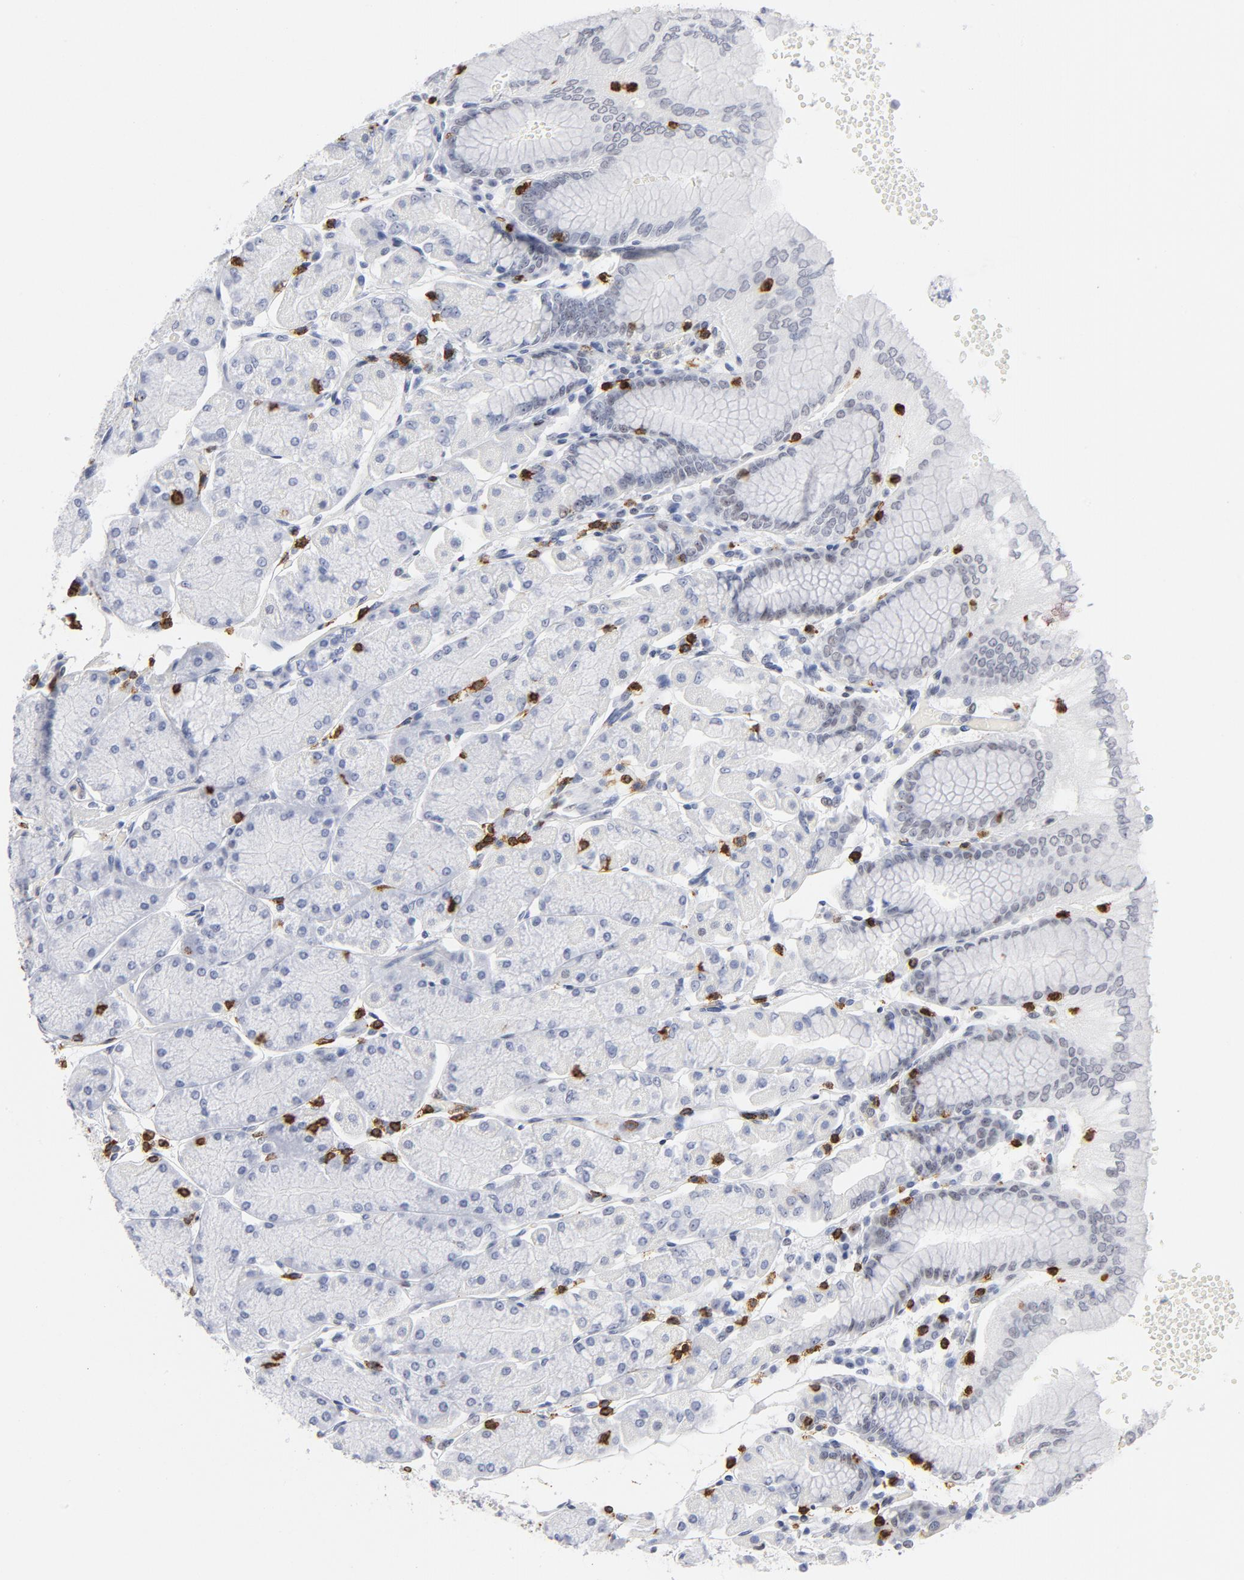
{"staining": {"intensity": "negative", "quantity": "none", "location": "none"}, "tissue": "stomach", "cell_type": "Glandular cells", "image_type": "normal", "snomed": [{"axis": "morphology", "description": "Normal tissue, NOS"}, {"axis": "topography", "description": "Stomach, upper"}, {"axis": "topography", "description": "Stomach"}], "caption": "Immunohistochemistry (IHC) histopathology image of benign human stomach stained for a protein (brown), which exhibits no positivity in glandular cells.", "gene": "CD2", "patient": {"sex": "male", "age": 76}}